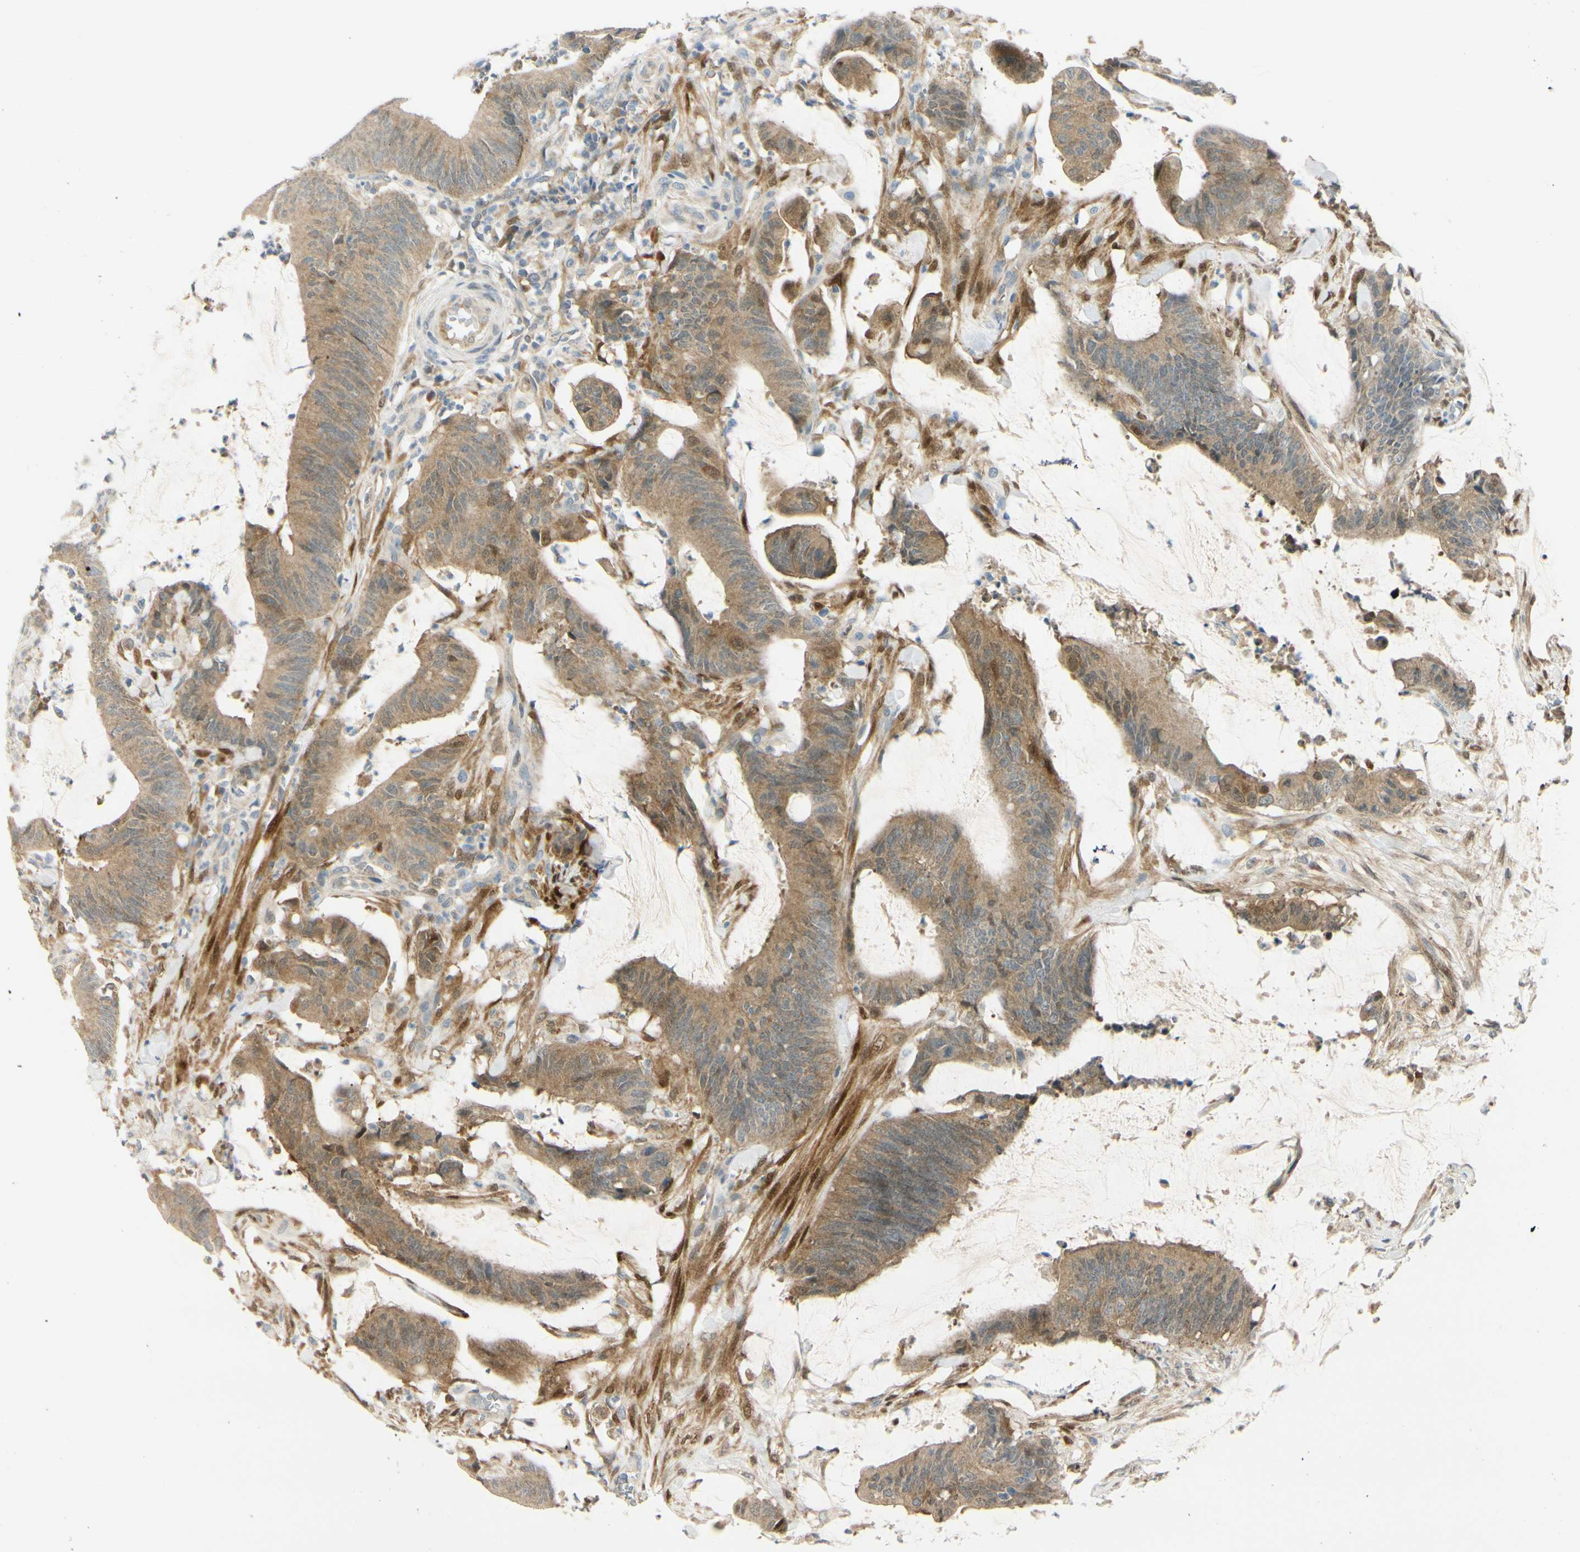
{"staining": {"intensity": "moderate", "quantity": ">75%", "location": "cytoplasmic/membranous"}, "tissue": "colorectal cancer", "cell_type": "Tumor cells", "image_type": "cancer", "snomed": [{"axis": "morphology", "description": "Adenocarcinoma, NOS"}, {"axis": "topography", "description": "Rectum"}], "caption": "Tumor cells show medium levels of moderate cytoplasmic/membranous staining in approximately >75% of cells in human colorectal cancer (adenocarcinoma).", "gene": "FHL2", "patient": {"sex": "female", "age": 66}}